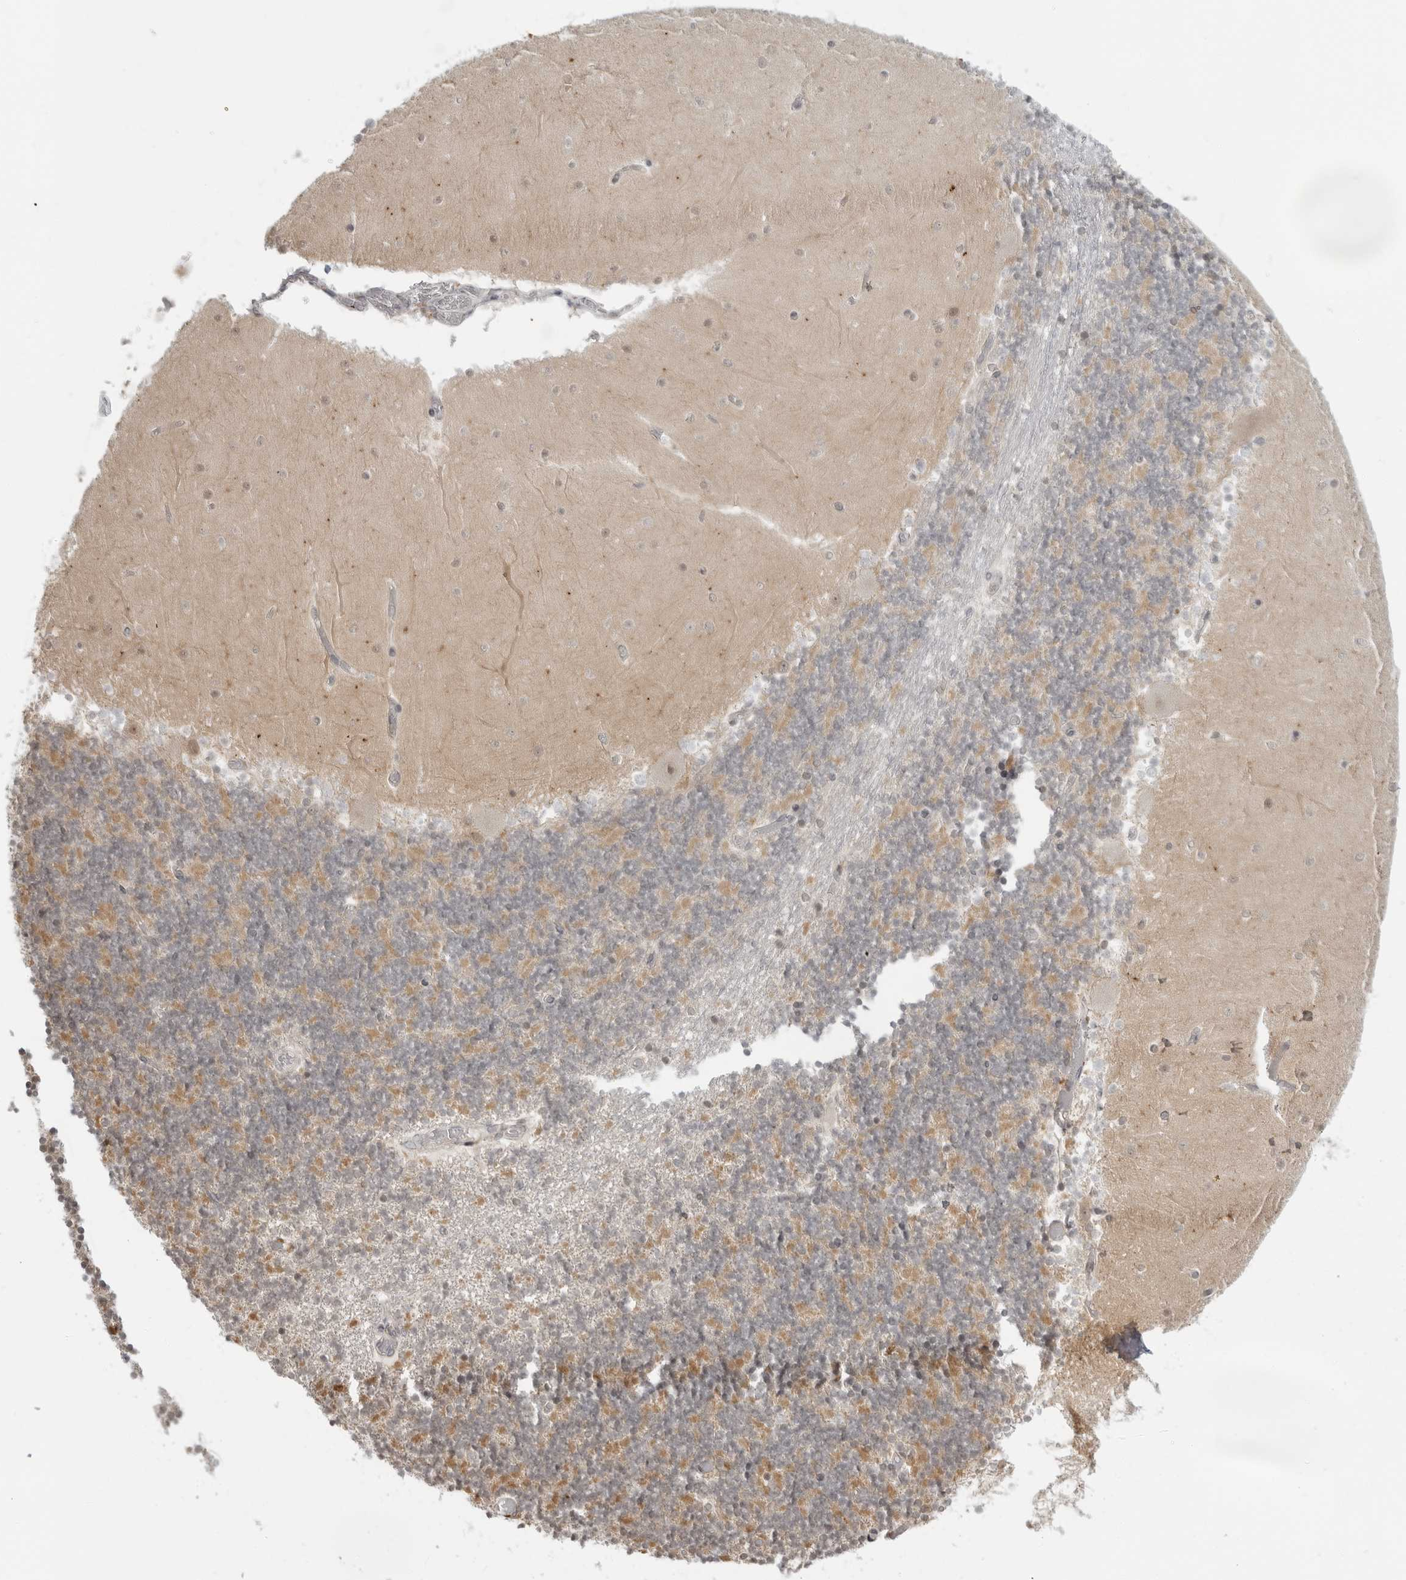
{"staining": {"intensity": "weak", "quantity": "<25%", "location": "cytoplasmic/membranous"}, "tissue": "cerebellum", "cell_type": "Cells in granular layer", "image_type": "normal", "snomed": [{"axis": "morphology", "description": "Normal tissue, NOS"}, {"axis": "topography", "description": "Cerebellum"}], "caption": "This is an immunohistochemistry (IHC) micrograph of benign human cerebellum. There is no expression in cells in granular layer.", "gene": "SUGCT", "patient": {"sex": "female", "age": 28}}